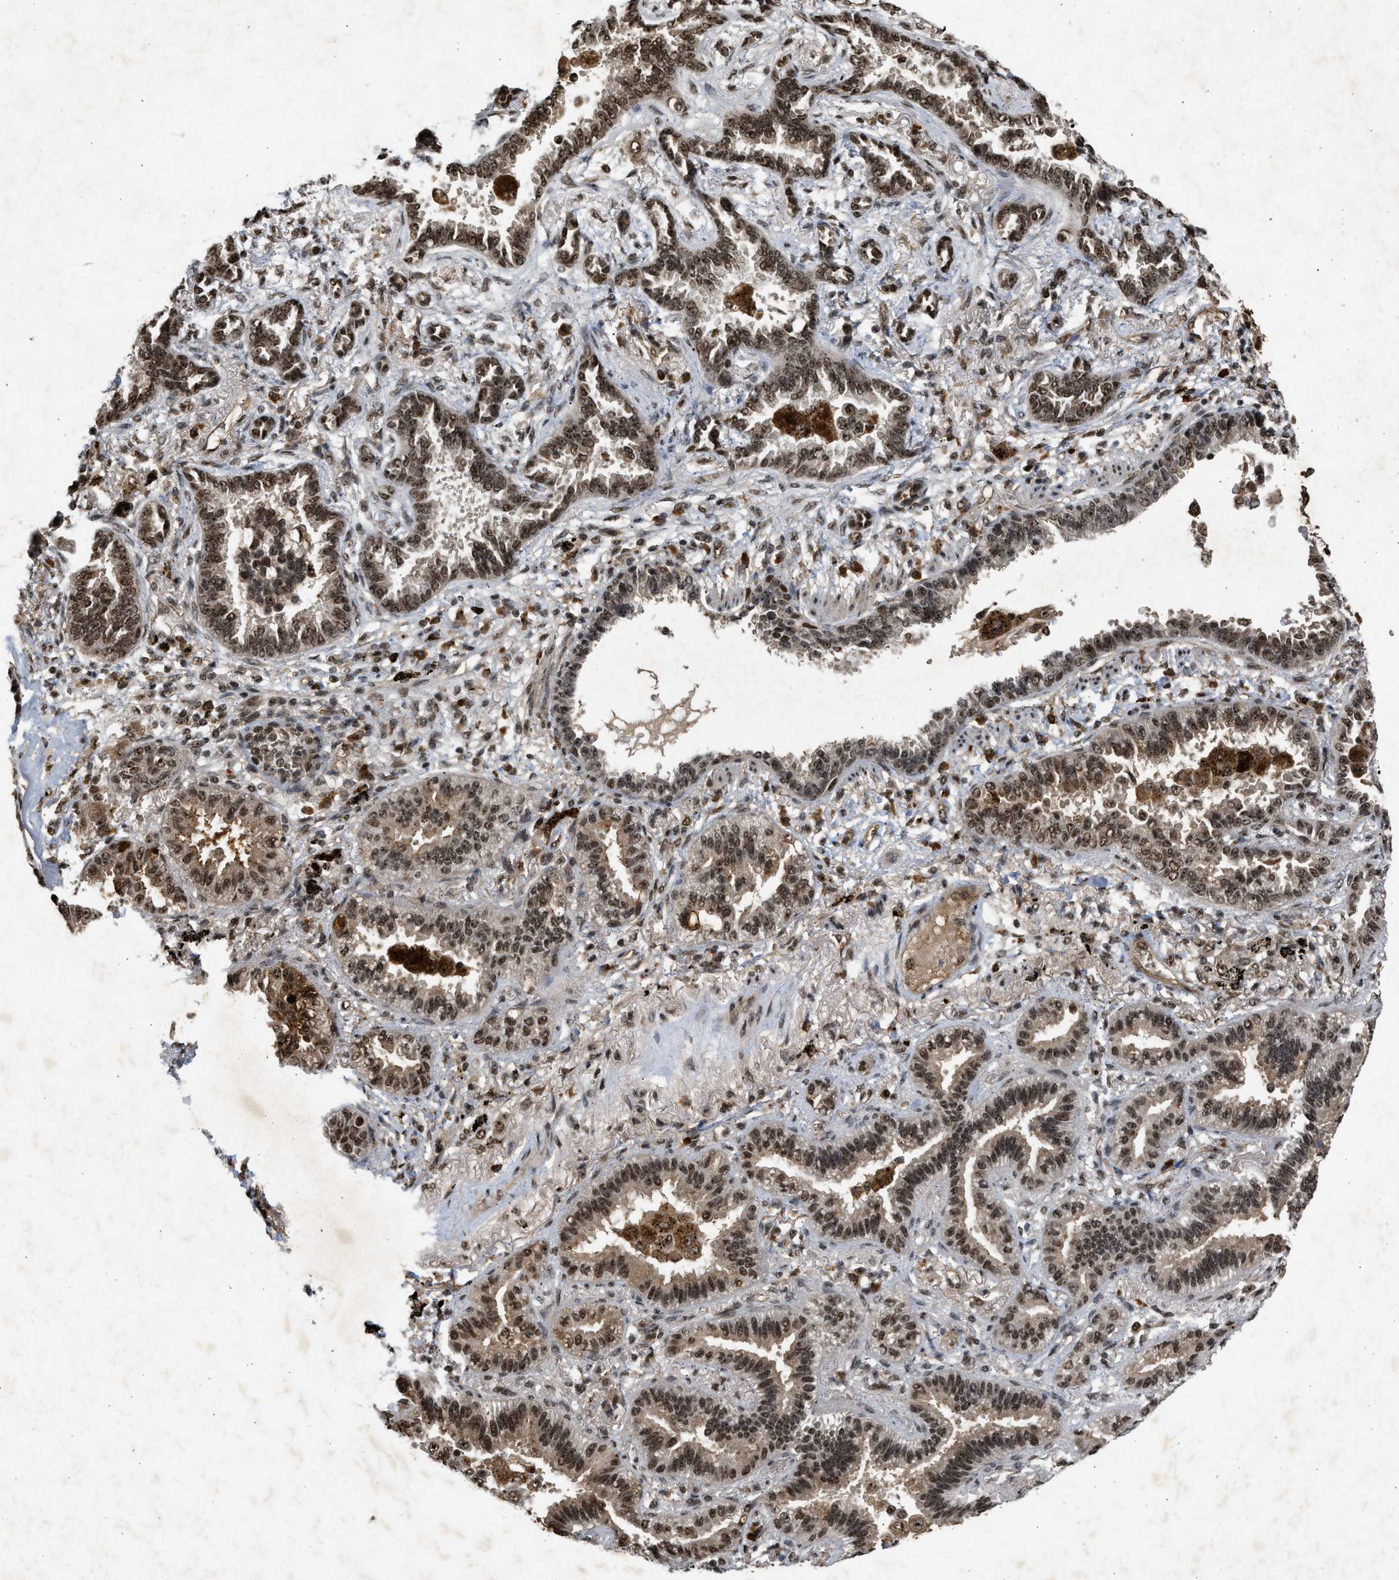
{"staining": {"intensity": "strong", "quantity": ">75%", "location": "cytoplasmic/membranous,nuclear"}, "tissue": "lung cancer", "cell_type": "Tumor cells", "image_type": "cancer", "snomed": [{"axis": "morphology", "description": "Normal tissue, NOS"}, {"axis": "morphology", "description": "Adenocarcinoma, NOS"}, {"axis": "topography", "description": "Lung"}], "caption": "About >75% of tumor cells in human lung cancer exhibit strong cytoplasmic/membranous and nuclear protein positivity as visualized by brown immunohistochemical staining.", "gene": "TFDP2", "patient": {"sex": "male", "age": 59}}